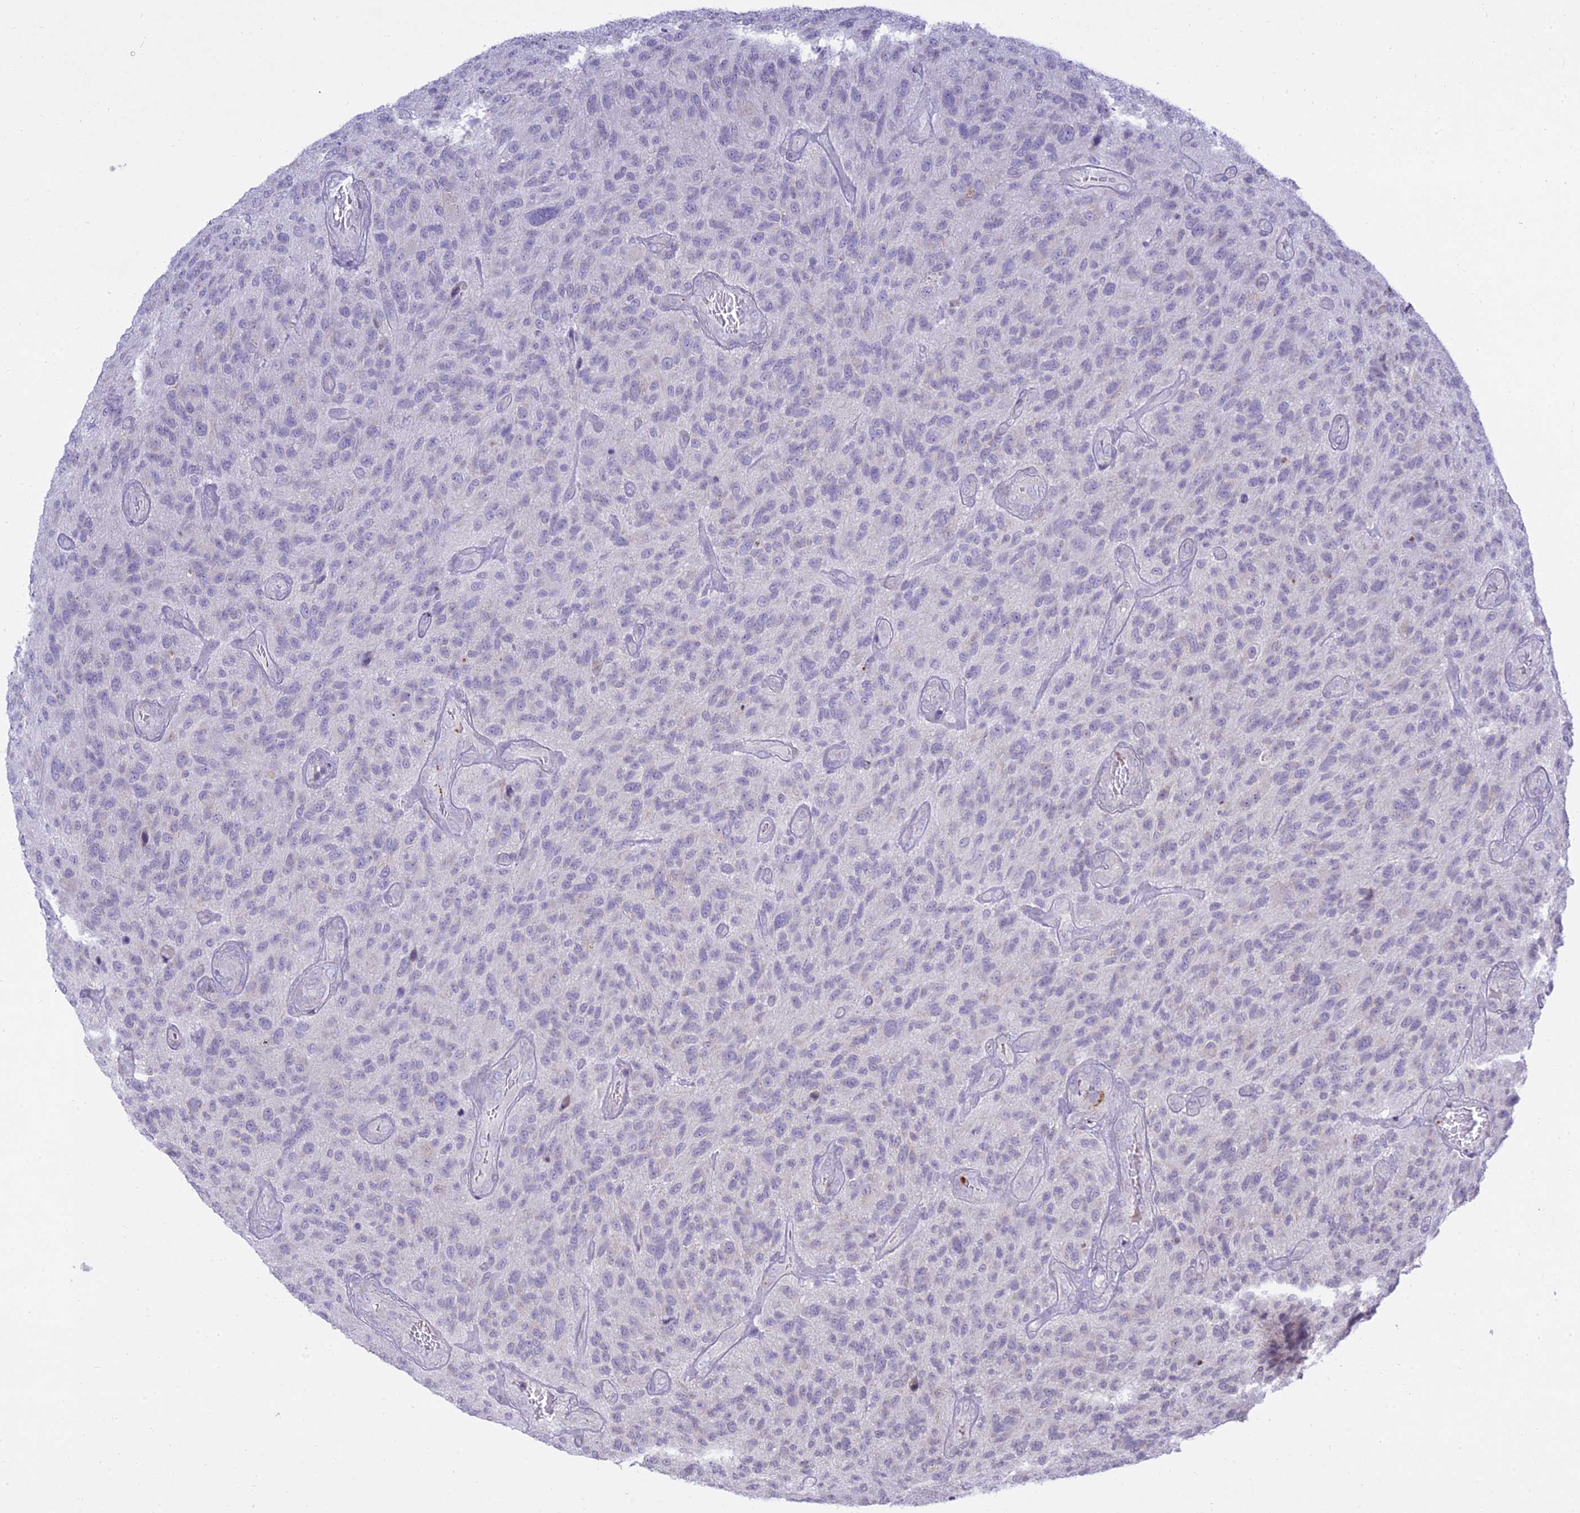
{"staining": {"intensity": "negative", "quantity": "none", "location": "none"}, "tissue": "glioma", "cell_type": "Tumor cells", "image_type": "cancer", "snomed": [{"axis": "morphology", "description": "Glioma, malignant, High grade"}, {"axis": "topography", "description": "Brain"}], "caption": "The immunohistochemistry (IHC) micrograph has no significant expression in tumor cells of malignant high-grade glioma tissue.", "gene": "TMEM40", "patient": {"sex": "male", "age": 47}}